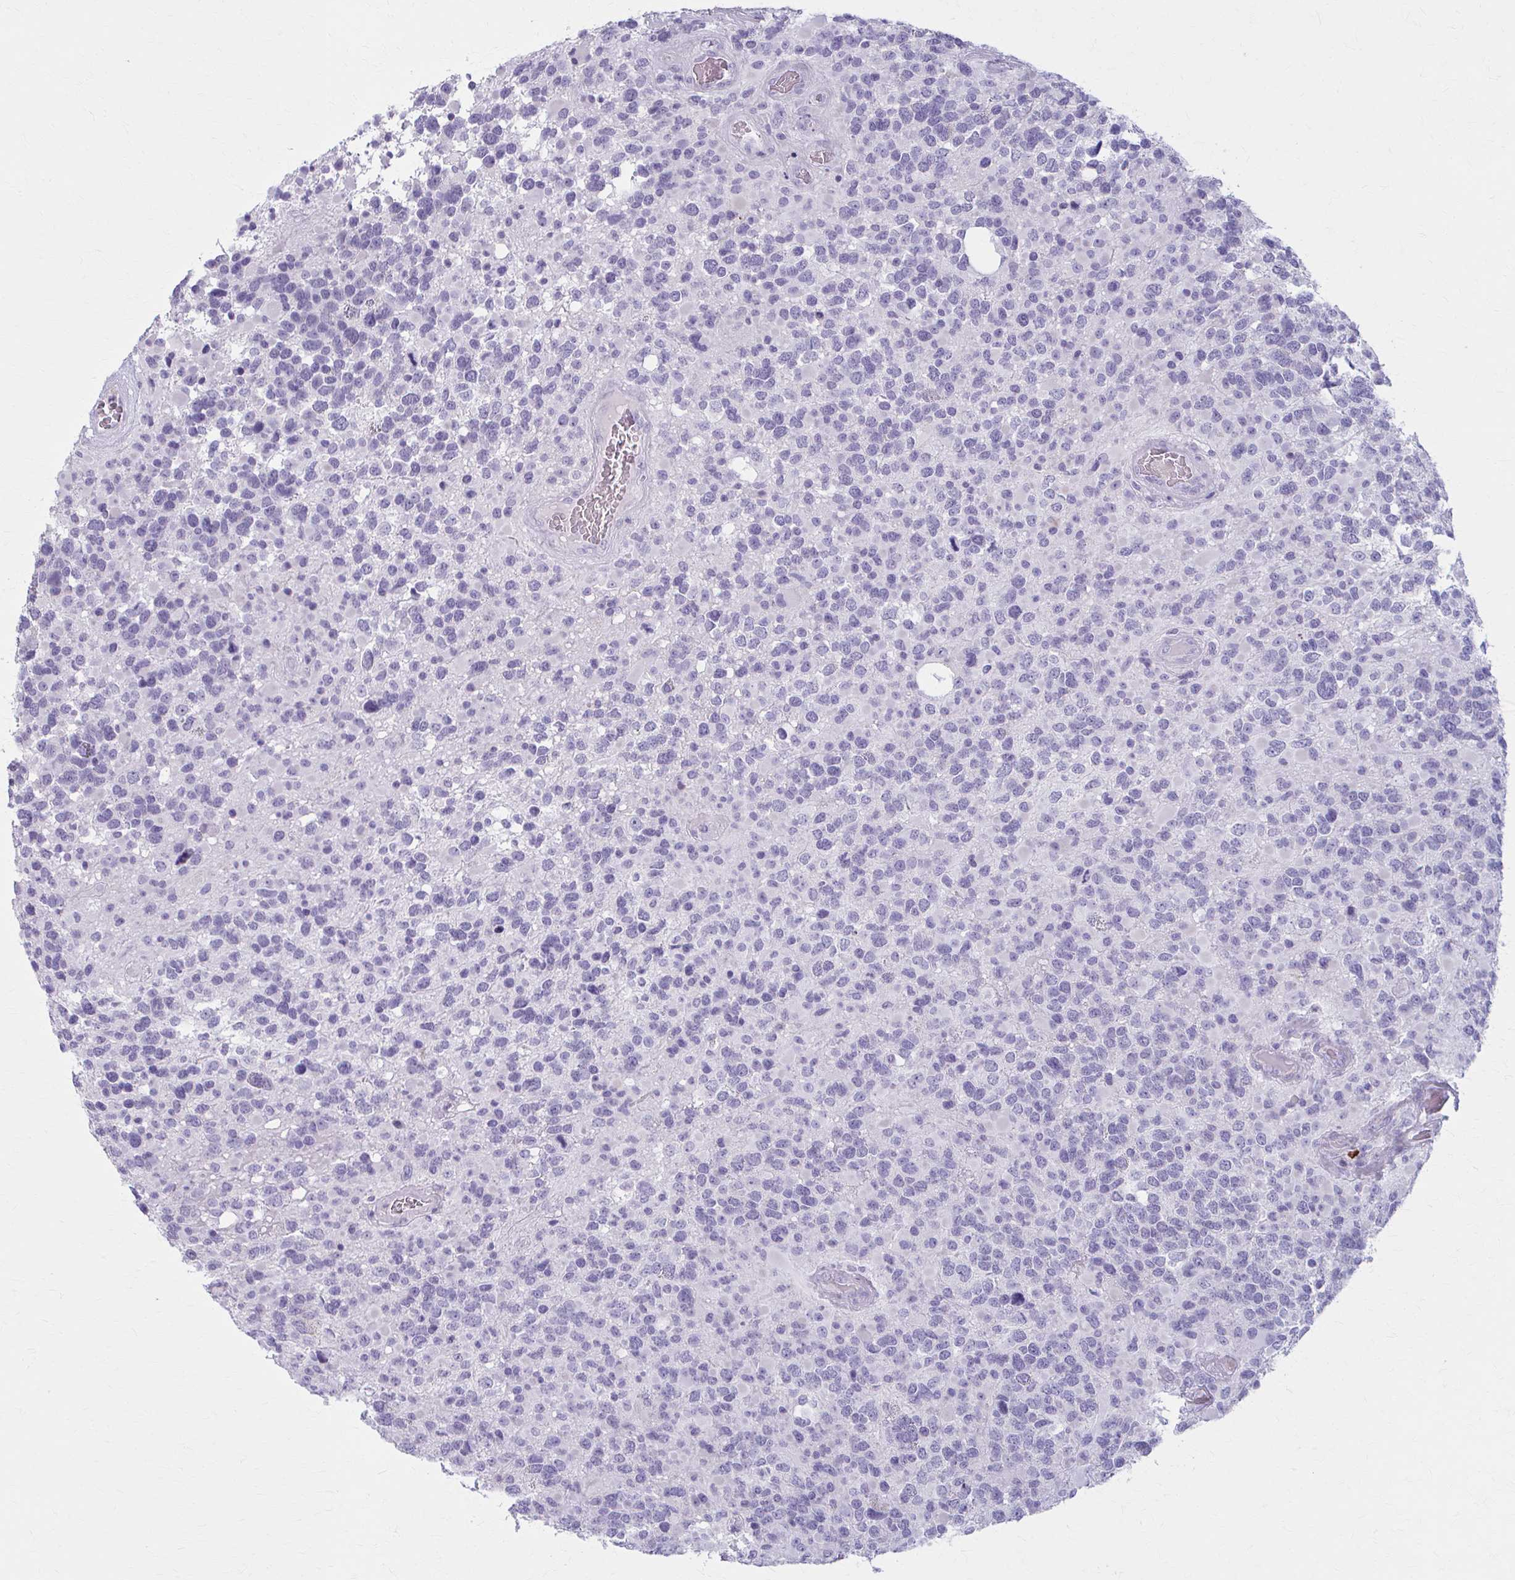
{"staining": {"intensity": "negative", "quantity": "none", "location": "none"}, "tissue": "glioma", "cell_type": "Tumor cells", "image_type": "cancer", "snomed": [{"axis": "morphology", "description": "Glioma, malignant, High grade"}, {"axis": "topography", "description": "Brain"}], "caption": "High power microscopy photomicrograph of an IHC image of glioma, revealing no significant expression in tumor cells. The staining is performed using DAB (3,3'-diaminobenzidine) brown chromogen with nuclei counter-stained in using hematoxylin.", "gene": "LDLRAP1", "patient": {"sex": "female", "age": 40}}